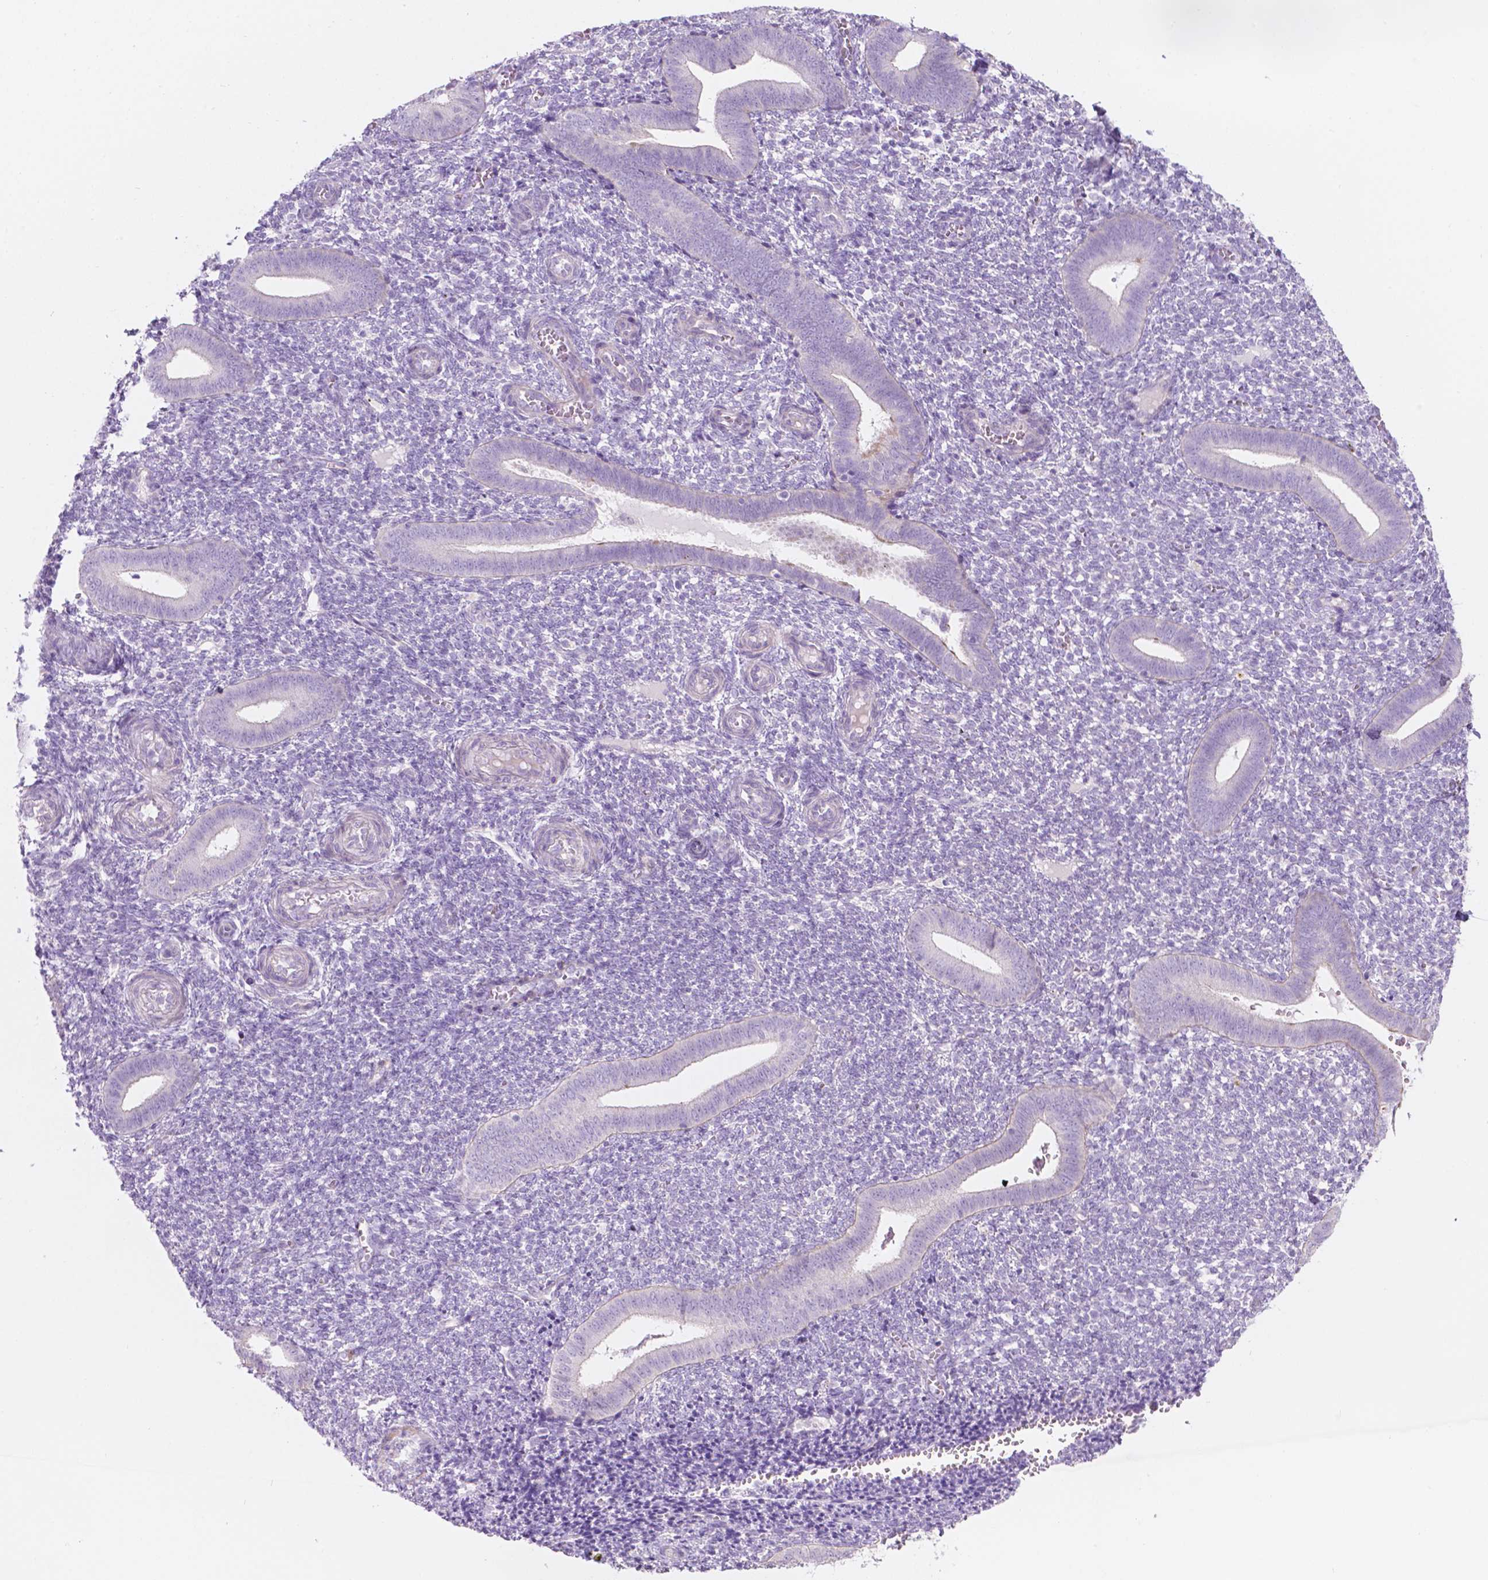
{"staining": {"intensity": "negative", "quantity": "none", "location": "none"}, "tissue": "endometrium", "cell_type": "Cells in endometrial stroma", "image_type": "normal", "snomed": [{"axis": "morphology", "description": "Normal tissue, NOS"}, {"axis": "topography", "description": "Endometrium"}], "caption": "Histopathology image shows no protein positivity in cells in endometrial stroma of benign endometrium.", "gene": "NOS1AP", "patient": {"sex": "female", "age": 25}}